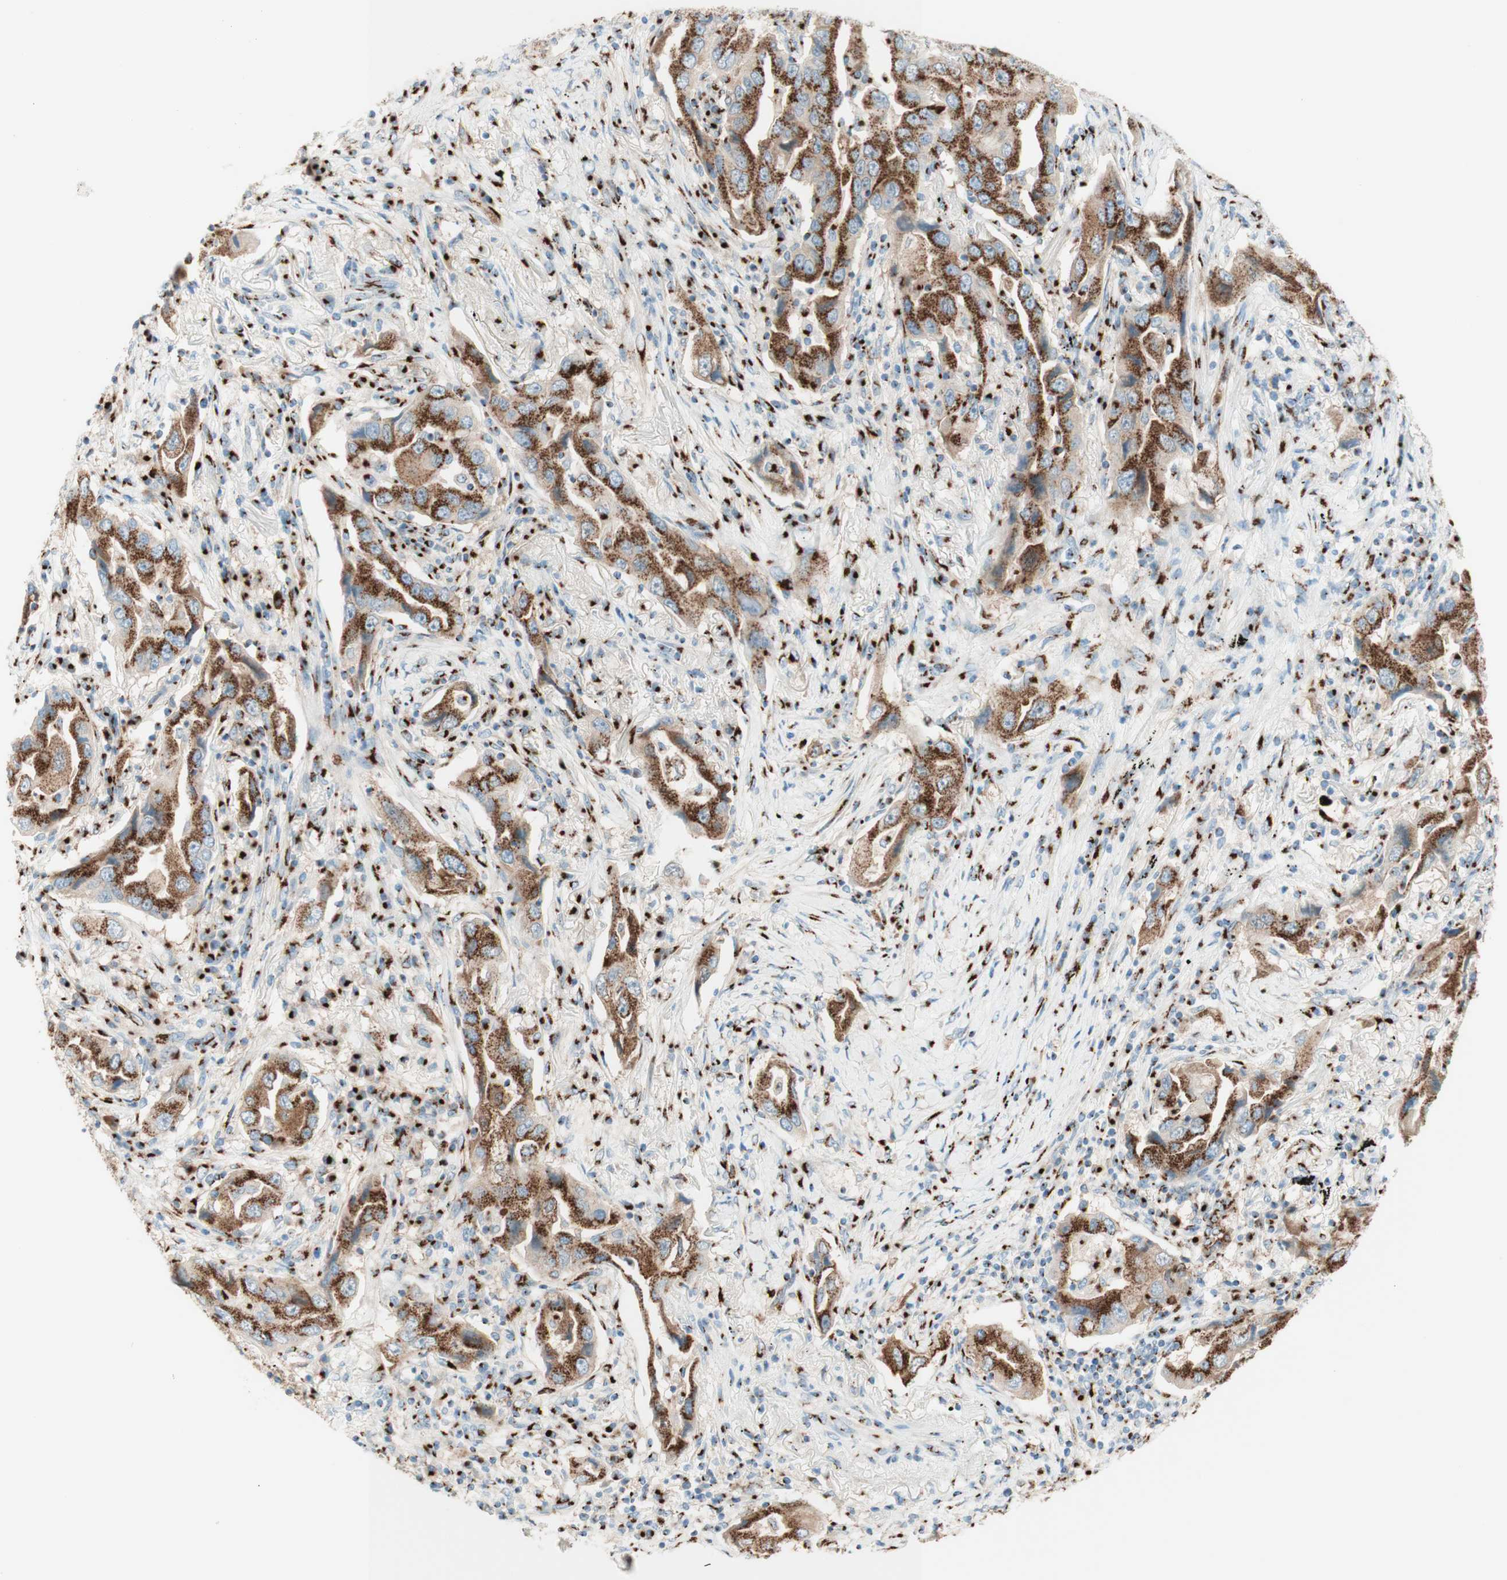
{"staining": {"intensity": "strong", "quantity": ">75%", "location": "cytoplasmic/membranous"}, "tissue": "lung cancer", "cell_type": "Tumor cells", "image_type": "cancer", "snomed": [{"axis": "morphology", "description": "Adenocarcinoma, NOS"}, {"axis": "topography", "description": "Lung"}], "caption": "Lung cancer was stained to show a protein in brown. There is high levels of strong cytoplasmic/membranous staining in approximately >75% of tumor cells. The protein is stained brown, and the nuclei are stained in blue (DAB IHC with brightfield microscopy, high magnification).", "gene": "GOLGB1", "patient": {"sex": "female", "age": 65}}